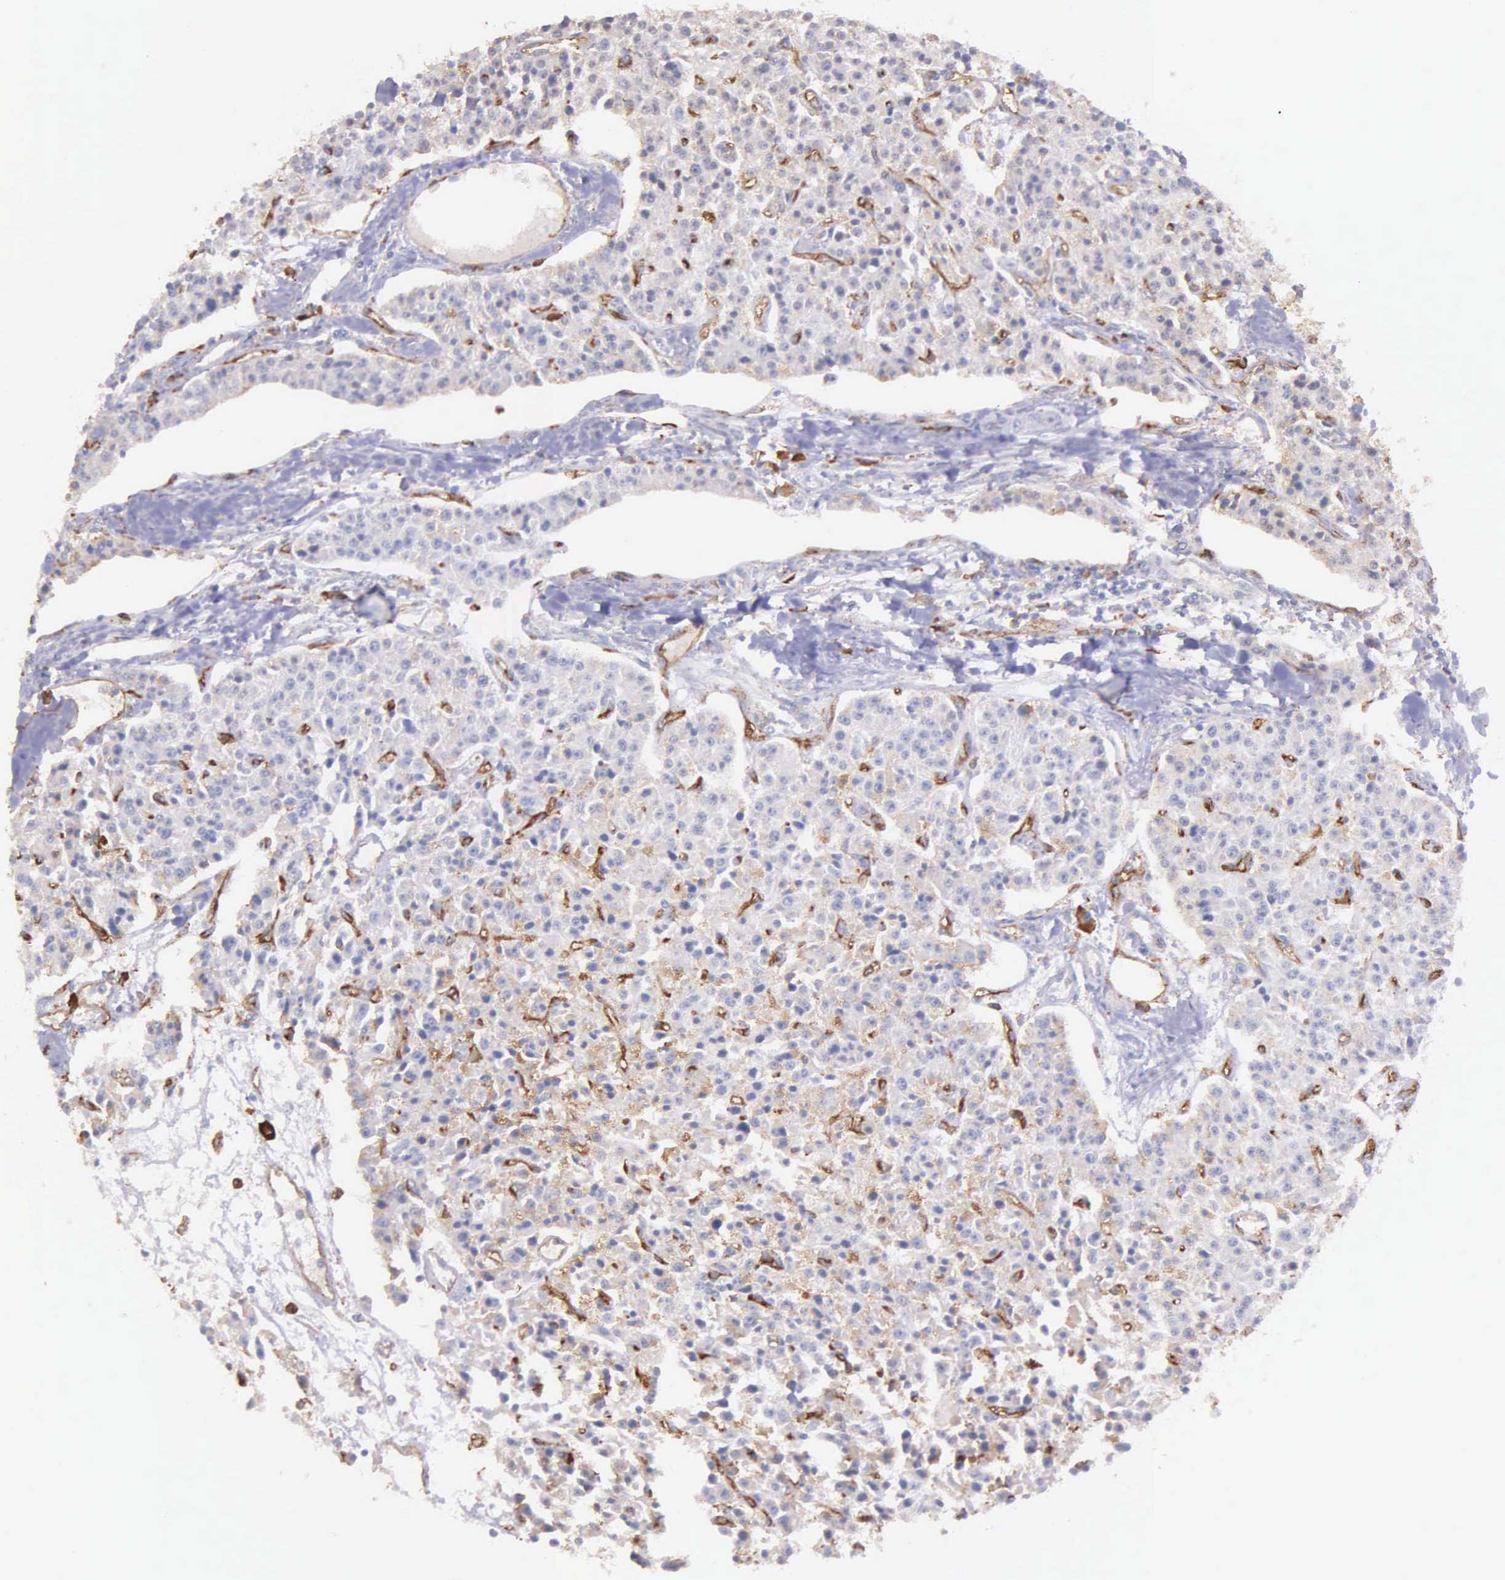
{"staining": {"intensity": "weak", "quantity": "25%-75%", "location": "cytoplasmic/membranous"}, "tissue": "carcinoid", "cell_type": "Tumor cells", "image_type": "cancer", "snomed": [{"axis": "morphology", "description": "Carcinoid, malignant, NOS"}, {"axis": "topography", "description": "Stomach"}], "caption": "Immunohistochemical staining of human carcinoid shows low levels of weak cytoplasmic/membranous protein staining in about 25%-75% of tumor cells.", "gene": "ZC3H12B", "patient": {"sex": "female", "age": 76}}